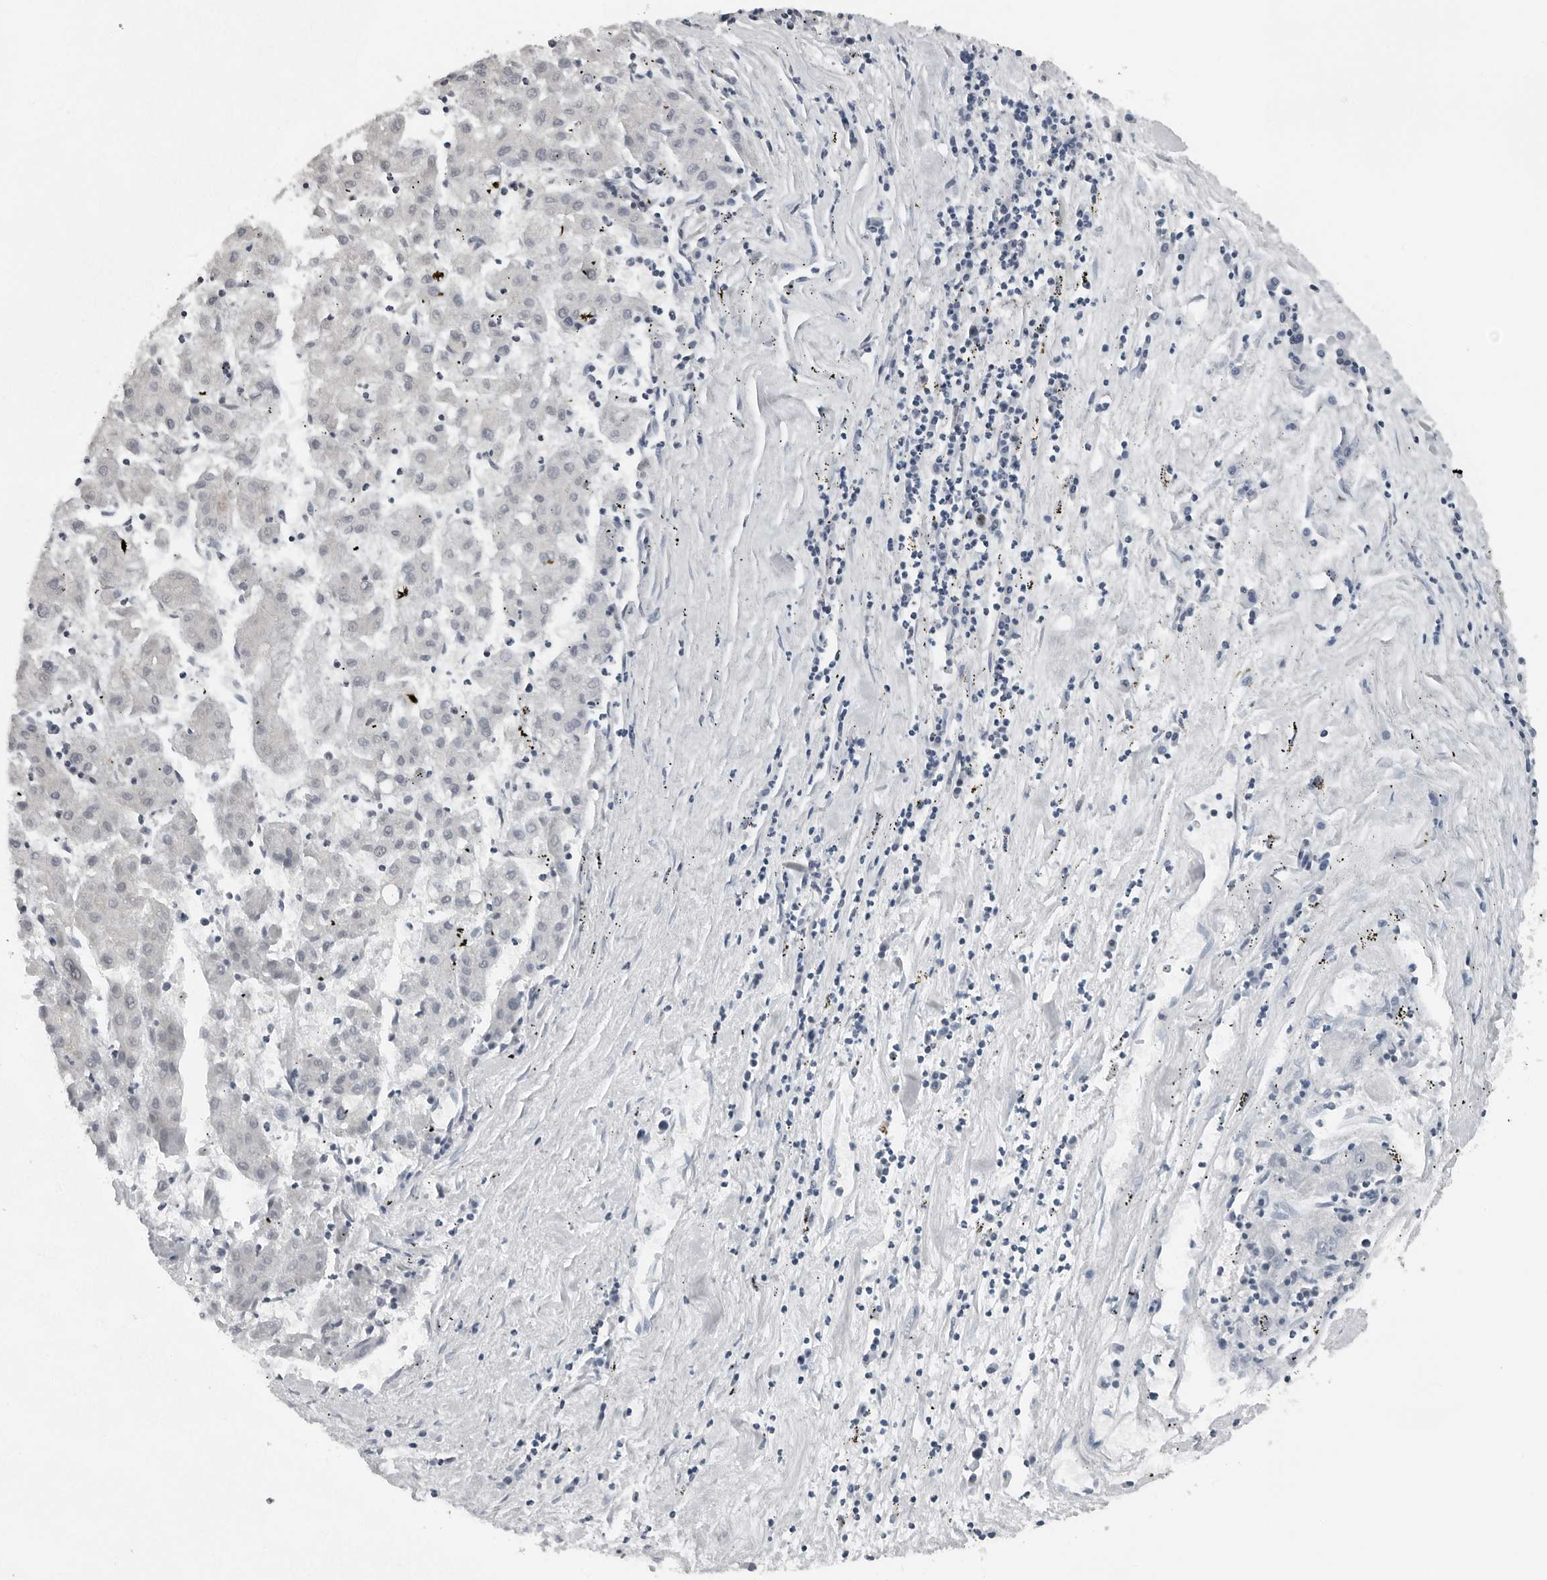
{"staining": {"intensity": "negative", "quantity": "none", "location": "none"}, "tissue": "liver cancer", "cell_type": "Tumor cells", "image_type": "cancer", "snomed": [{"axis": "morphology", "description": "Carcinoma, Hepatocellular, NOS"}, {"axis": "topography", "description": "Liver"}], "caption": "Histopathology image shows no protein expression in tumor cells of liver cancer tissue.", "gene": "PPP1R42", "patient": {"sex": "male", "age": 72}}